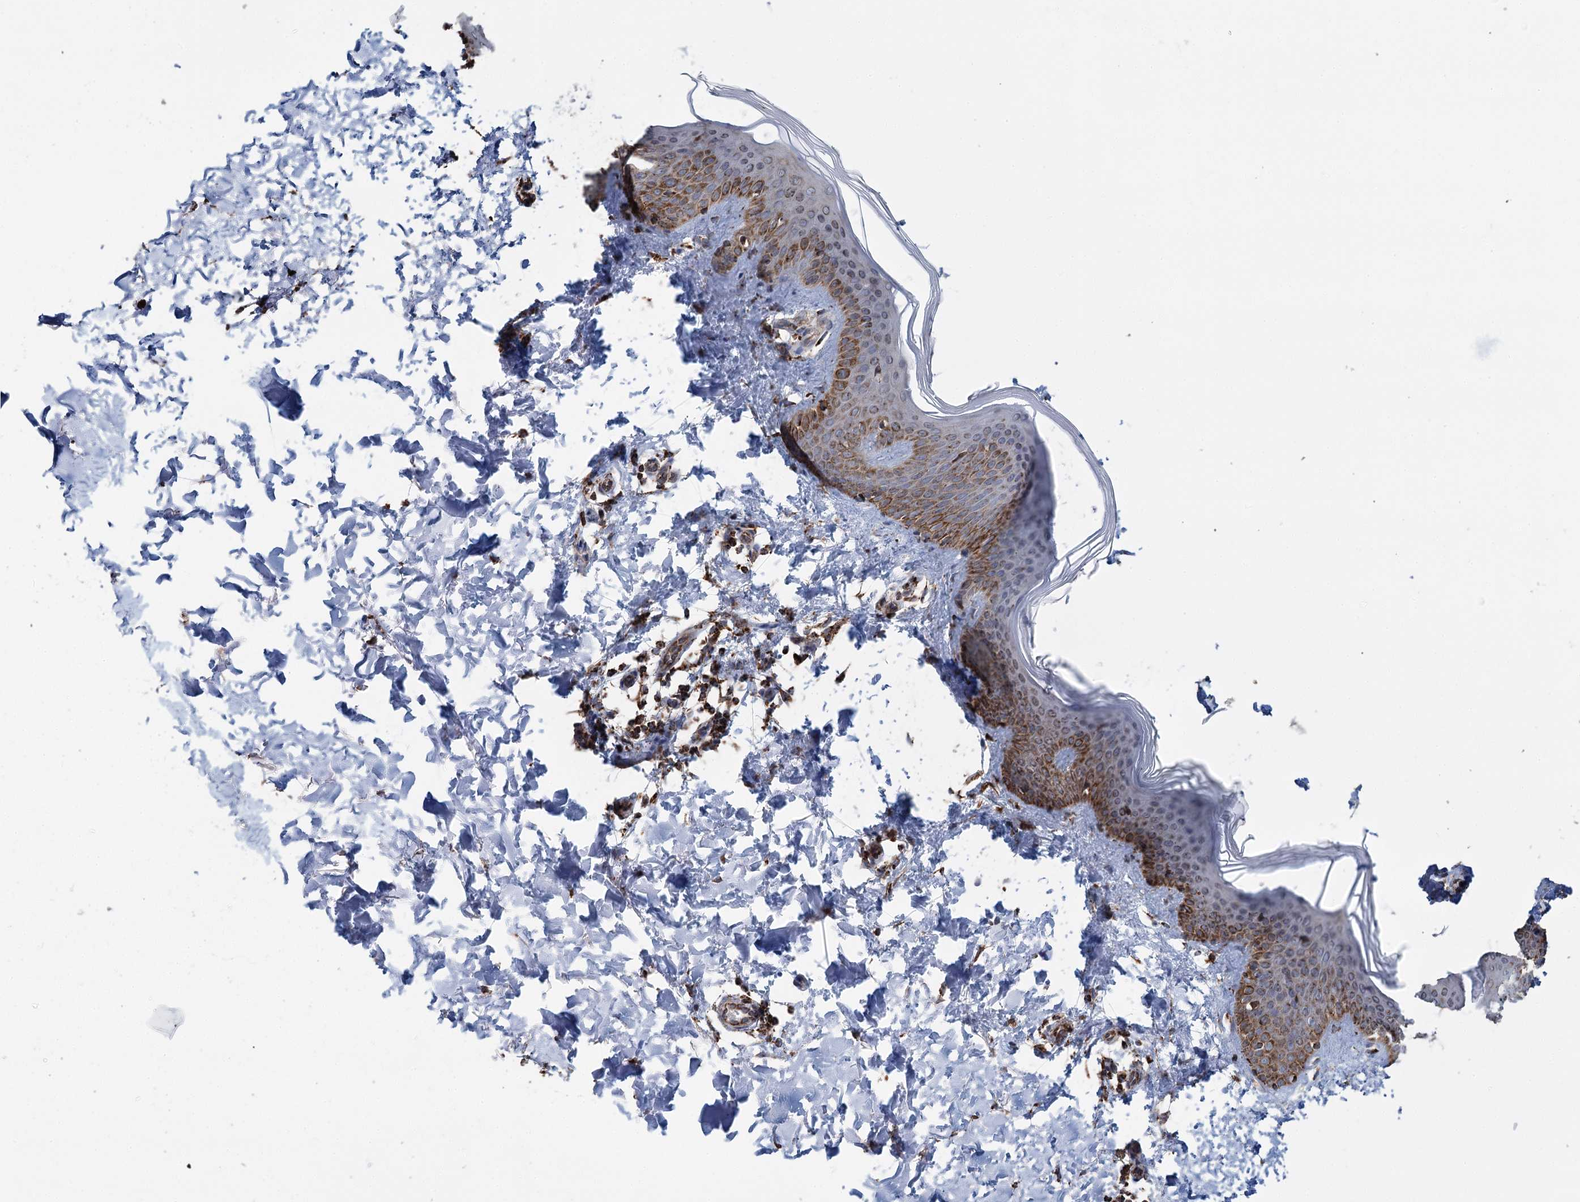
{"staining": {"intensity": "strong", "quantity": ">75%", "location": "cytoplasmic/membranous"}, "tissue": "skin", "cell_type": "Fibroblasts", "image_type": "normal", "snomed": [{"axis": "morphology", "description": "Normal tissue, NOS"}, {"axis": "topography", "description": "Skin"}], "caption": "Protein analysis of benign skin exhibits strong cytoplasmic/membranous positivity in approximately >75% of fibroblasts. (Stains: DAB (3,3'-diaminobenzidine) in brown, nuclei in blue, Microscopy: brightfield microscopy at high magnification).", "gene": "APH1A", "patient": {"sex": "male", "age": 36}}